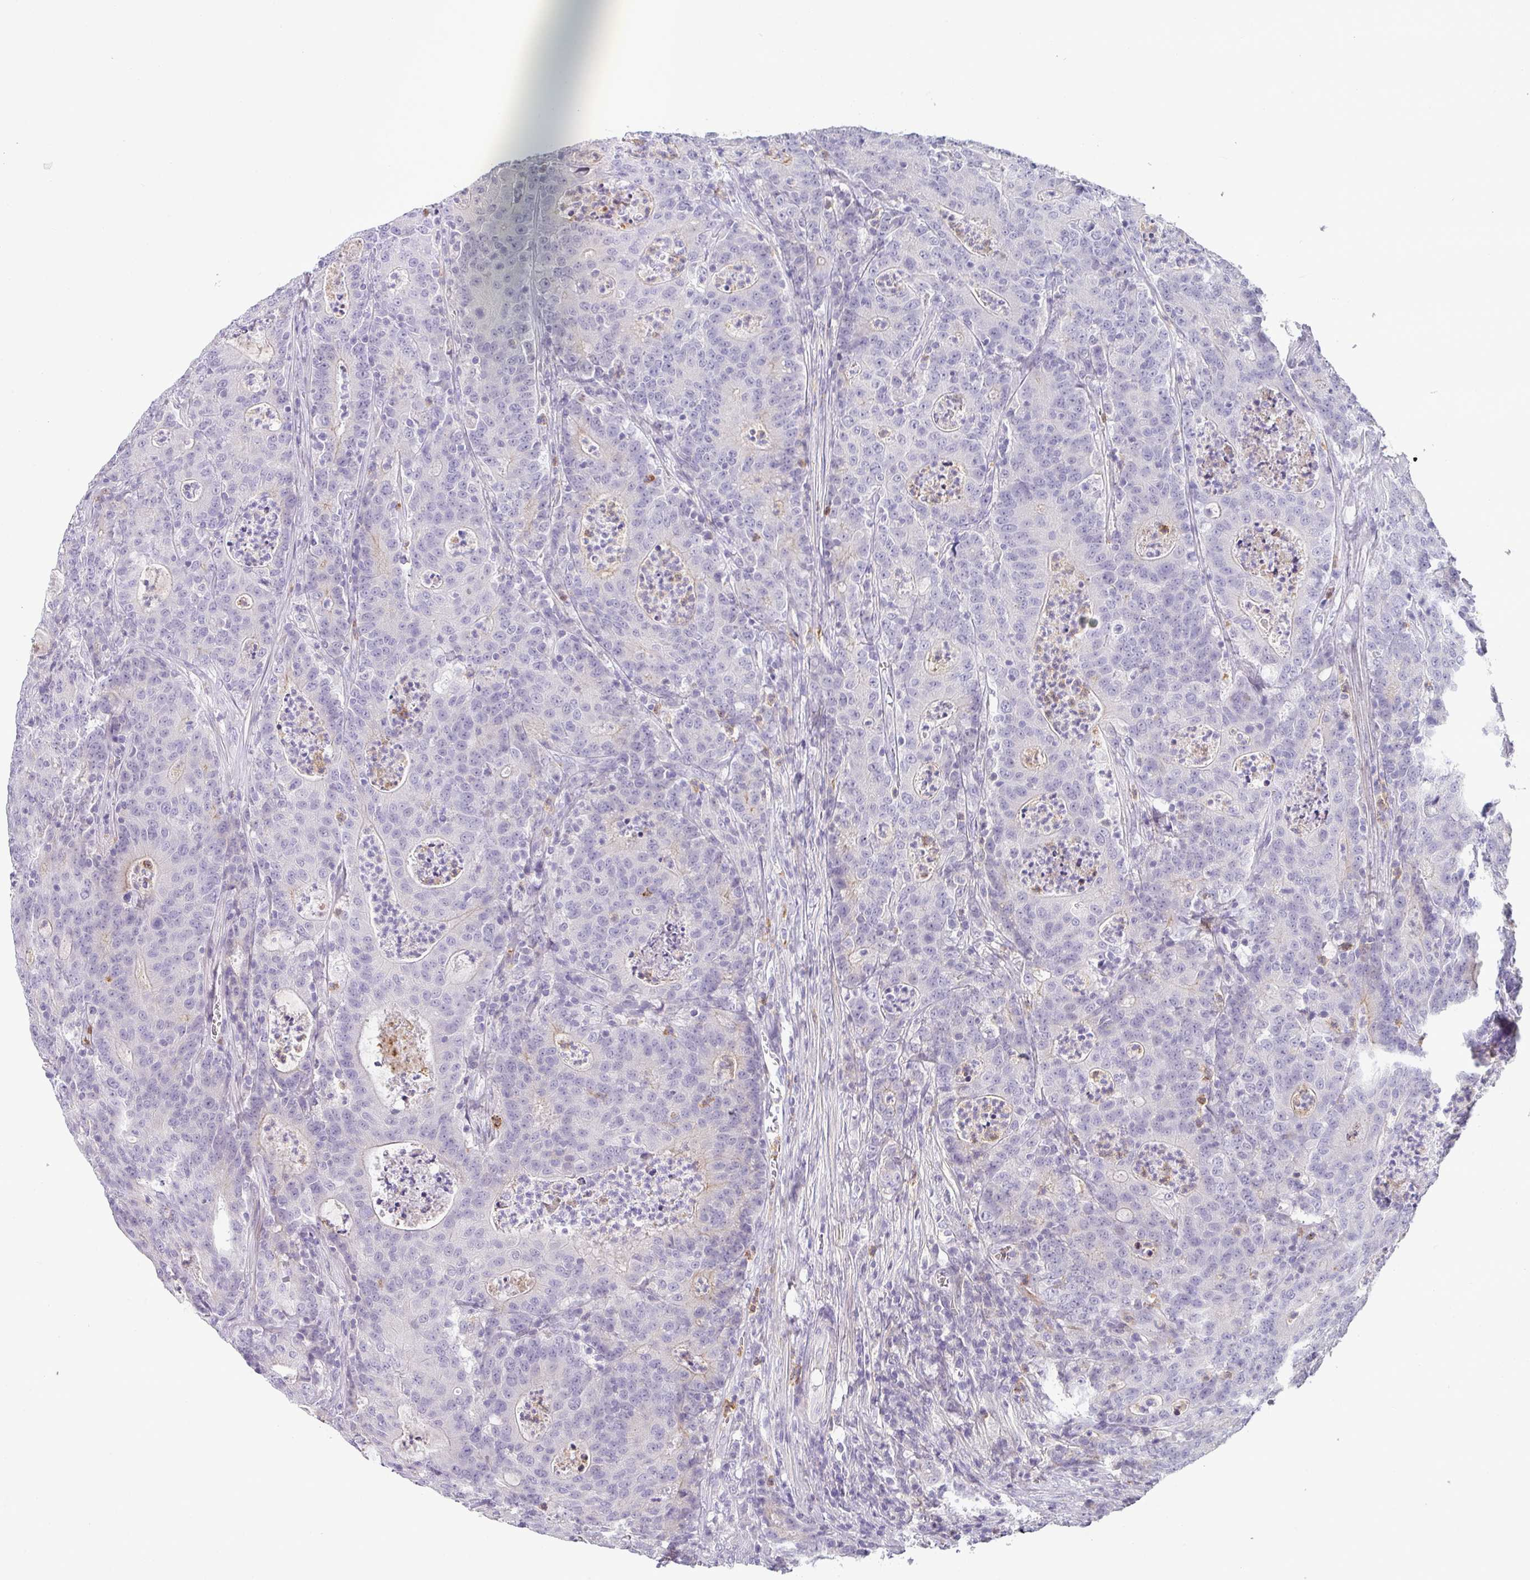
{"staining": {"intensity": "negative", "quantity": "none", "location": "none"}, "tissue": "colorectal cancer", "cell_type": "Tumor cells", "image_type": "cancer", "snomed": [{"axis": "morphology", "description": "Adenocarcinoma, NOS"}, {"axis": "topography", "description": "Colon"}], "caption": "Immunohistochemical staining of colorectal cancer shows no significant positivity in tumor cells.", "gene": "BTLA", "patient": {"sex": "male", "age": 83}}